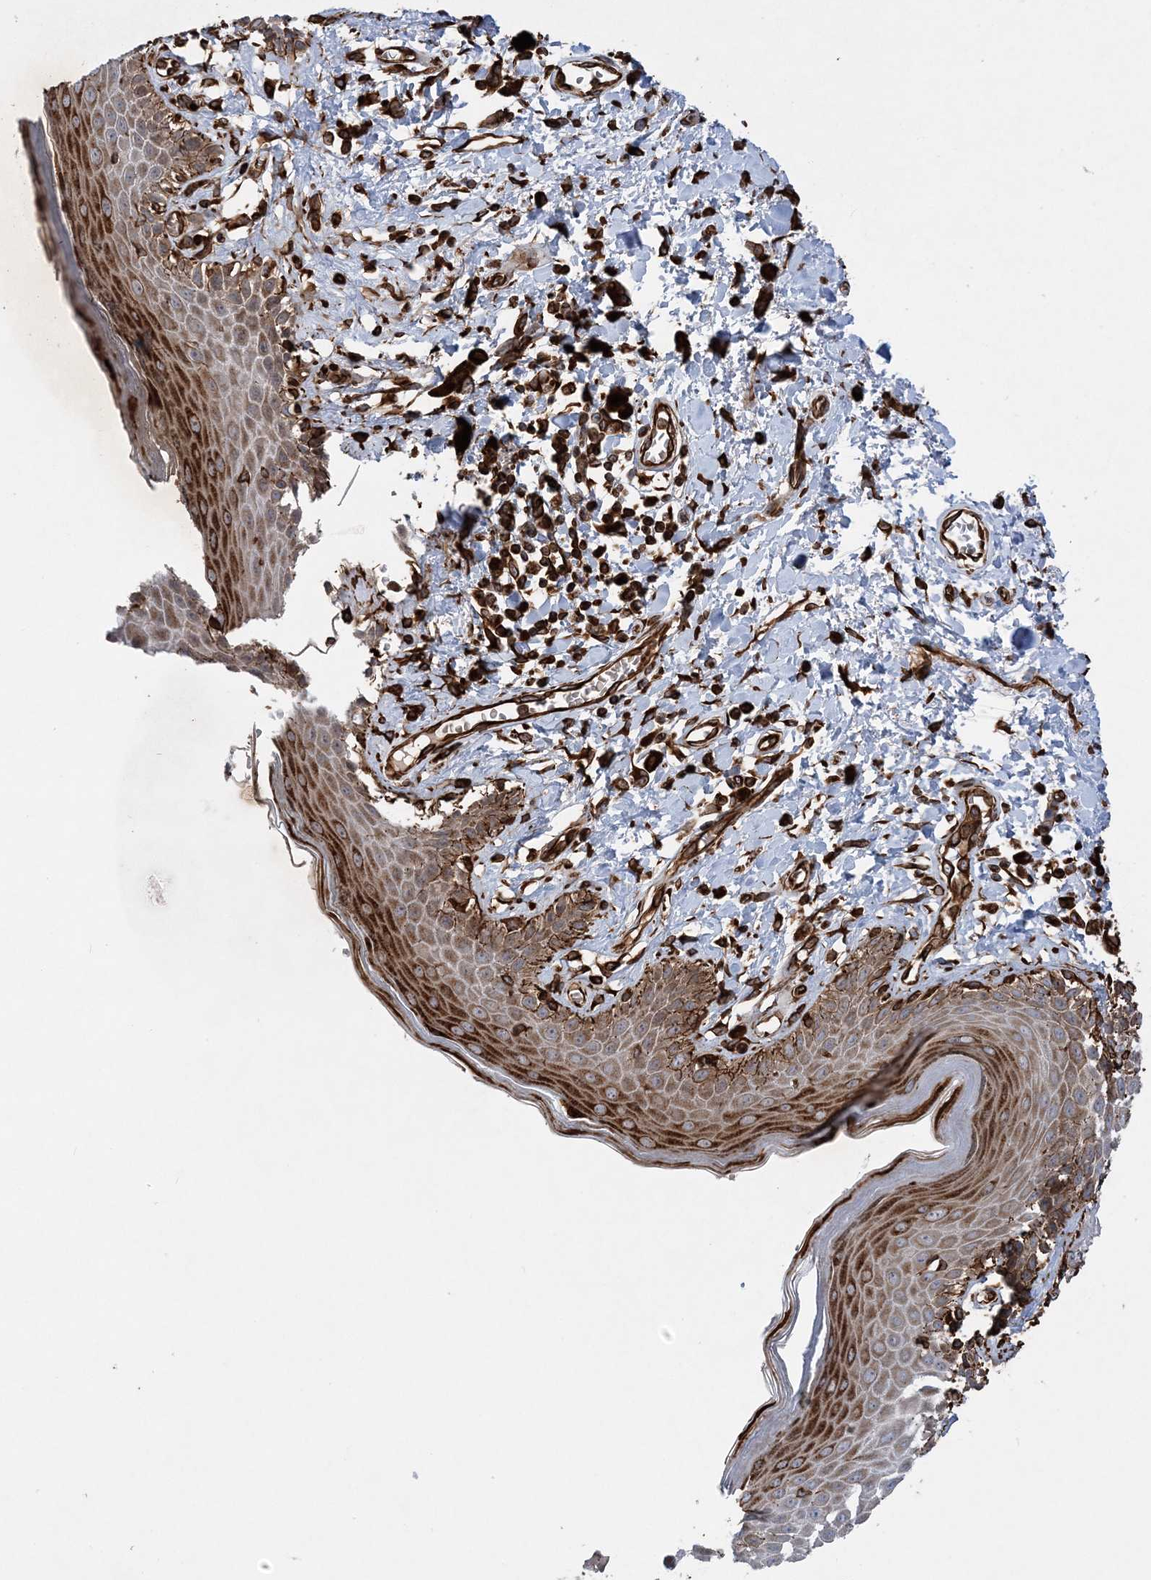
{"staining": {"intensity": "strong", "quantity": "25%-75%", "location": "cytoplasmic/membranous"}, "tissue": "skin", "cell_type": "Epidermal cells", "image_type": "normal", "snomed": [{"axis": "morphology", "description": "Normal tissue, NOS"}, {"axis": "topography", "description": "Anal"}], "caption": "An immunohistochemistry micrograph of normal tissue is shown. Protein staining in brown shows strong cytoplasmic/membranous positivity in skin within epidermal cells.", "gene": "FAM114A2", "patient": {"sex": "female", "age": 78}}